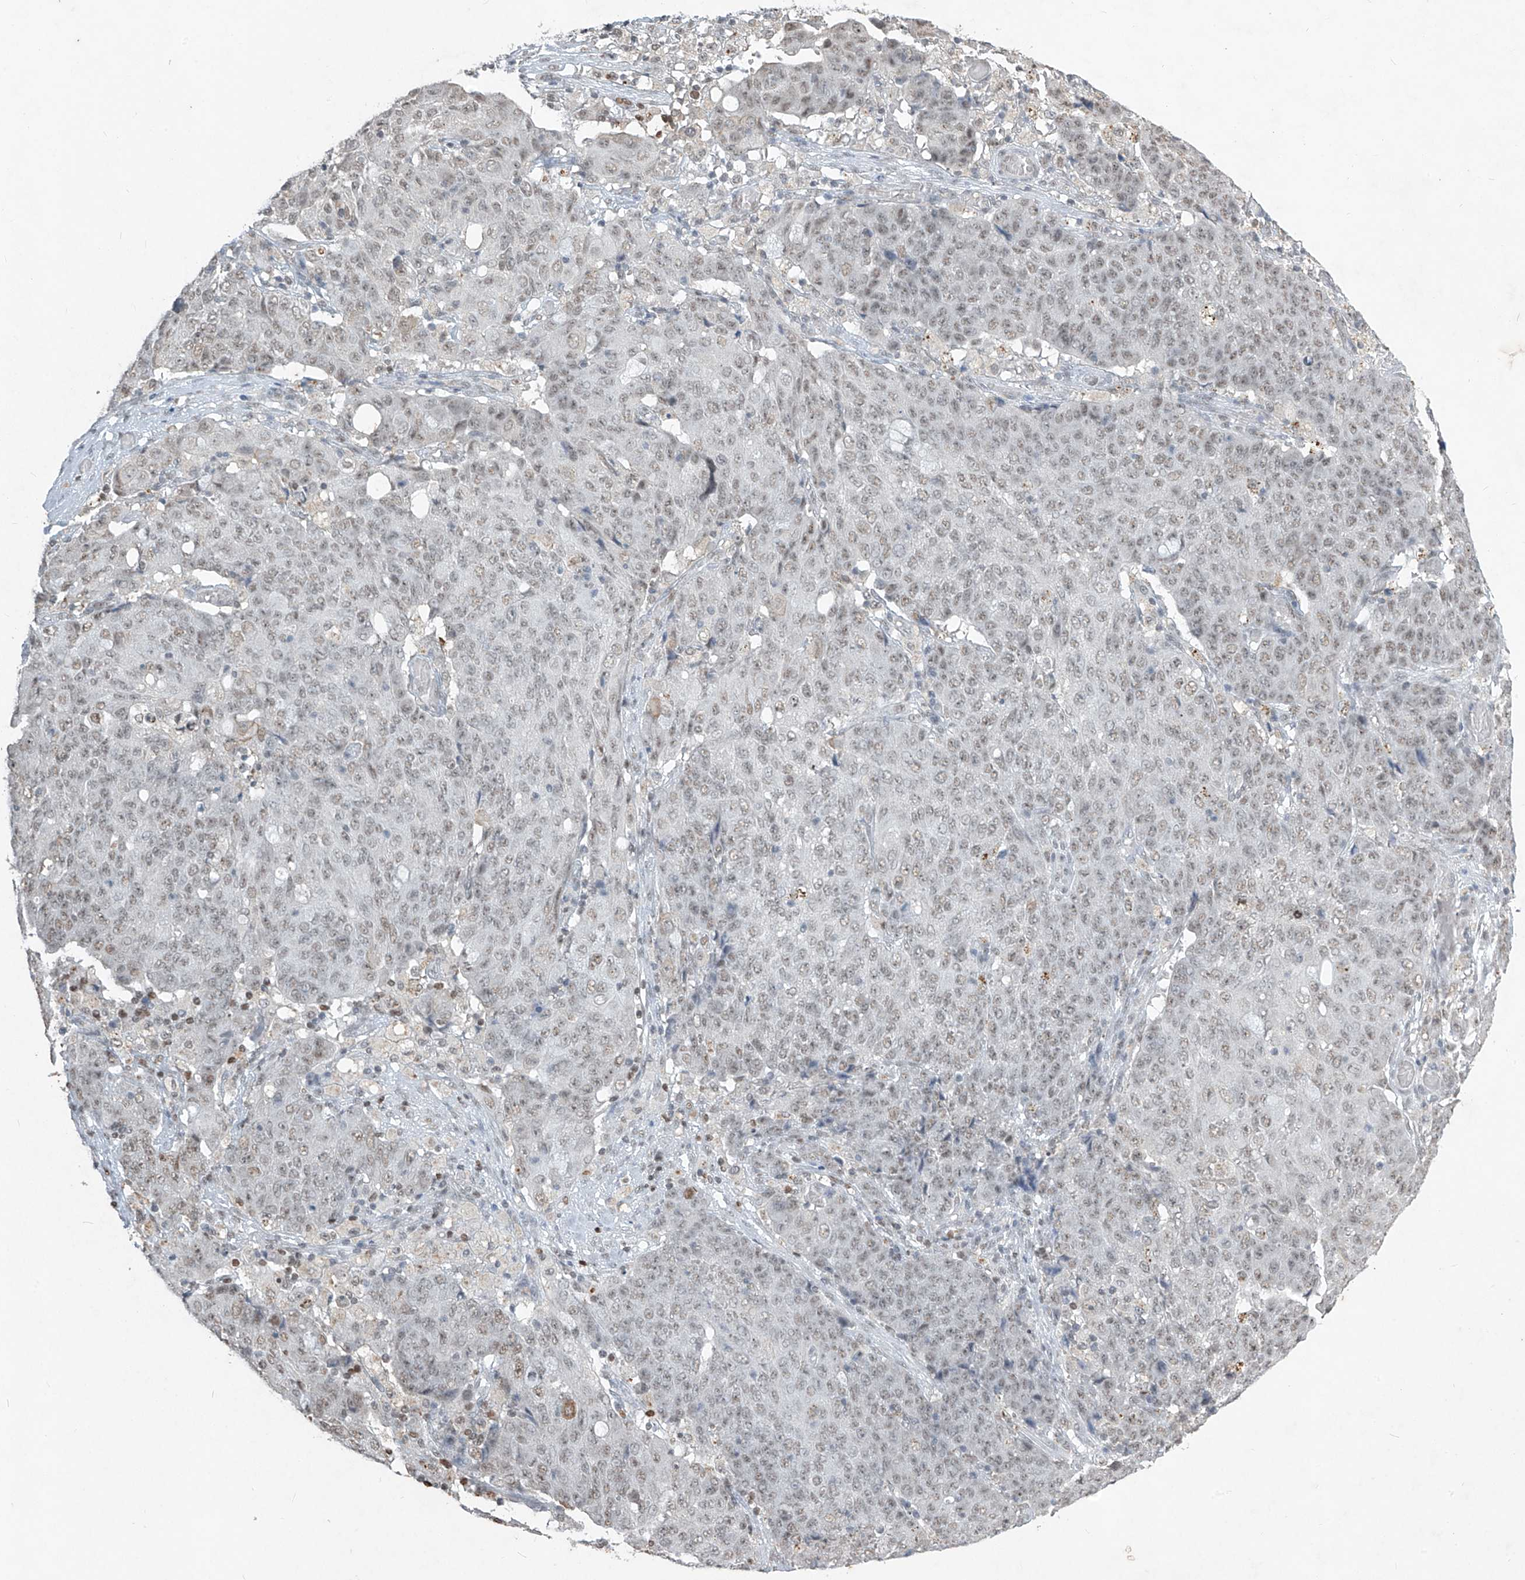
{"staining": {"intensity": "weak", "quantity": "<25%", "location": "nuclear"}, "tissue": "ovarian cancer", "cell_type": "Tumor cells", "image_type": "cancer", "snomed": [{"axis": "morphology", "description": "Carcinoma, endometroid"}, {"axis": "topography", "description": "Ovary"}], "caption": "This is an IHC image of ovarian cancer. There is no staining in tumor cells.", "gene": "TFEC", "patient": {"sex": "female", "age": 42}}